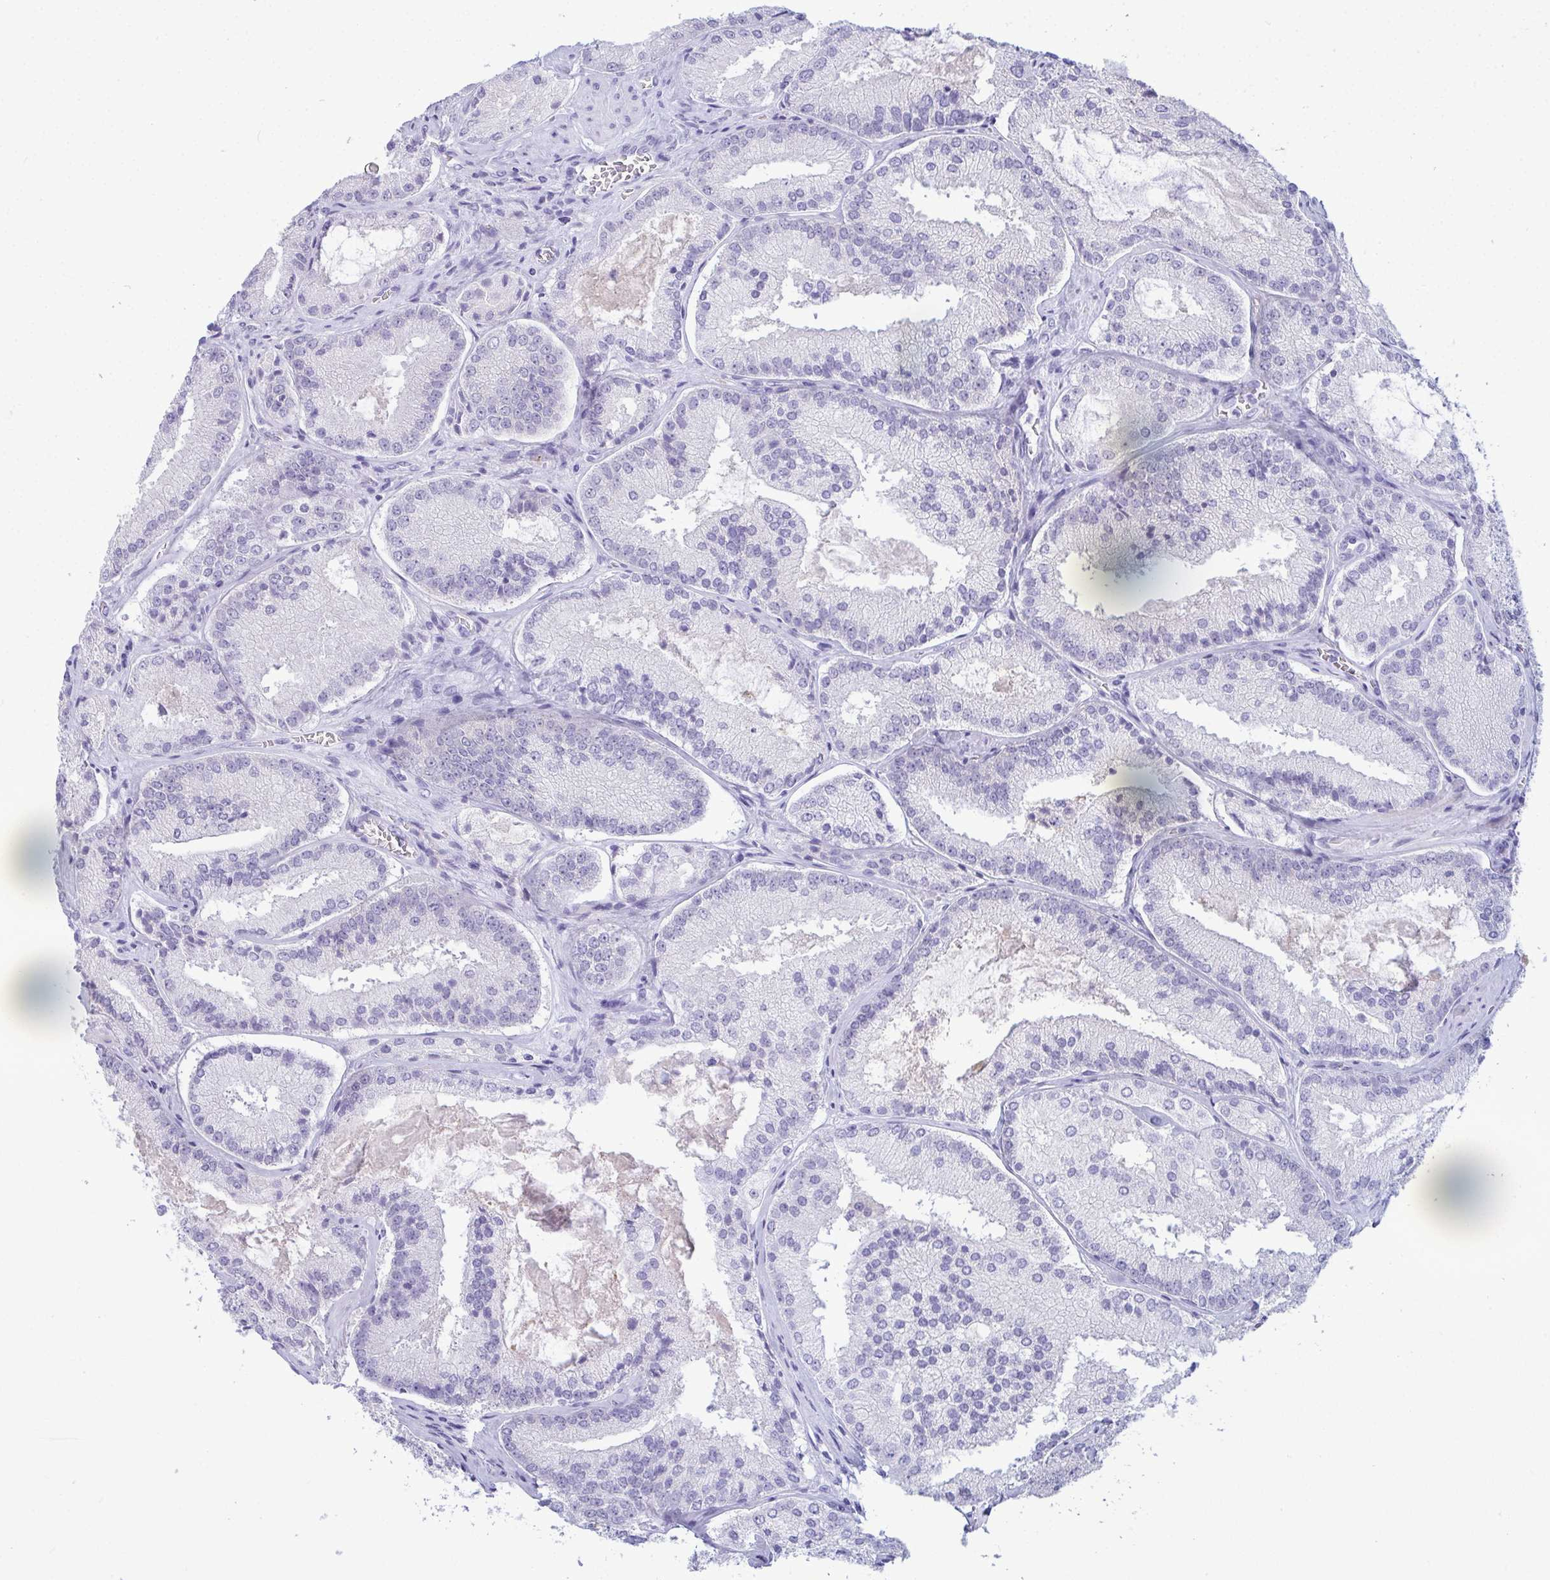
{"staining": {"intensity": "negative", "quantity": "none", "location": "none"}, "tissue": "prostate cancer", "cell_type": "Tumor cells", "image_type": "cancer", "snomed": [{"axis": "morphology", "description": "Adenocarcinoma, High grade"}, {"axis": "topography", "description": "Prostate"}], "caption": "Tumor cells show no significant positivity in prostate adenocarcinoma (high-grade). Brightfield microscopy of immunohistochemistry stained with DAB (brown) and hematoxylin (blue), captured at high magnification.", "gene": "ANKRD60", "patient": {"sex": "male", "age": 73}}